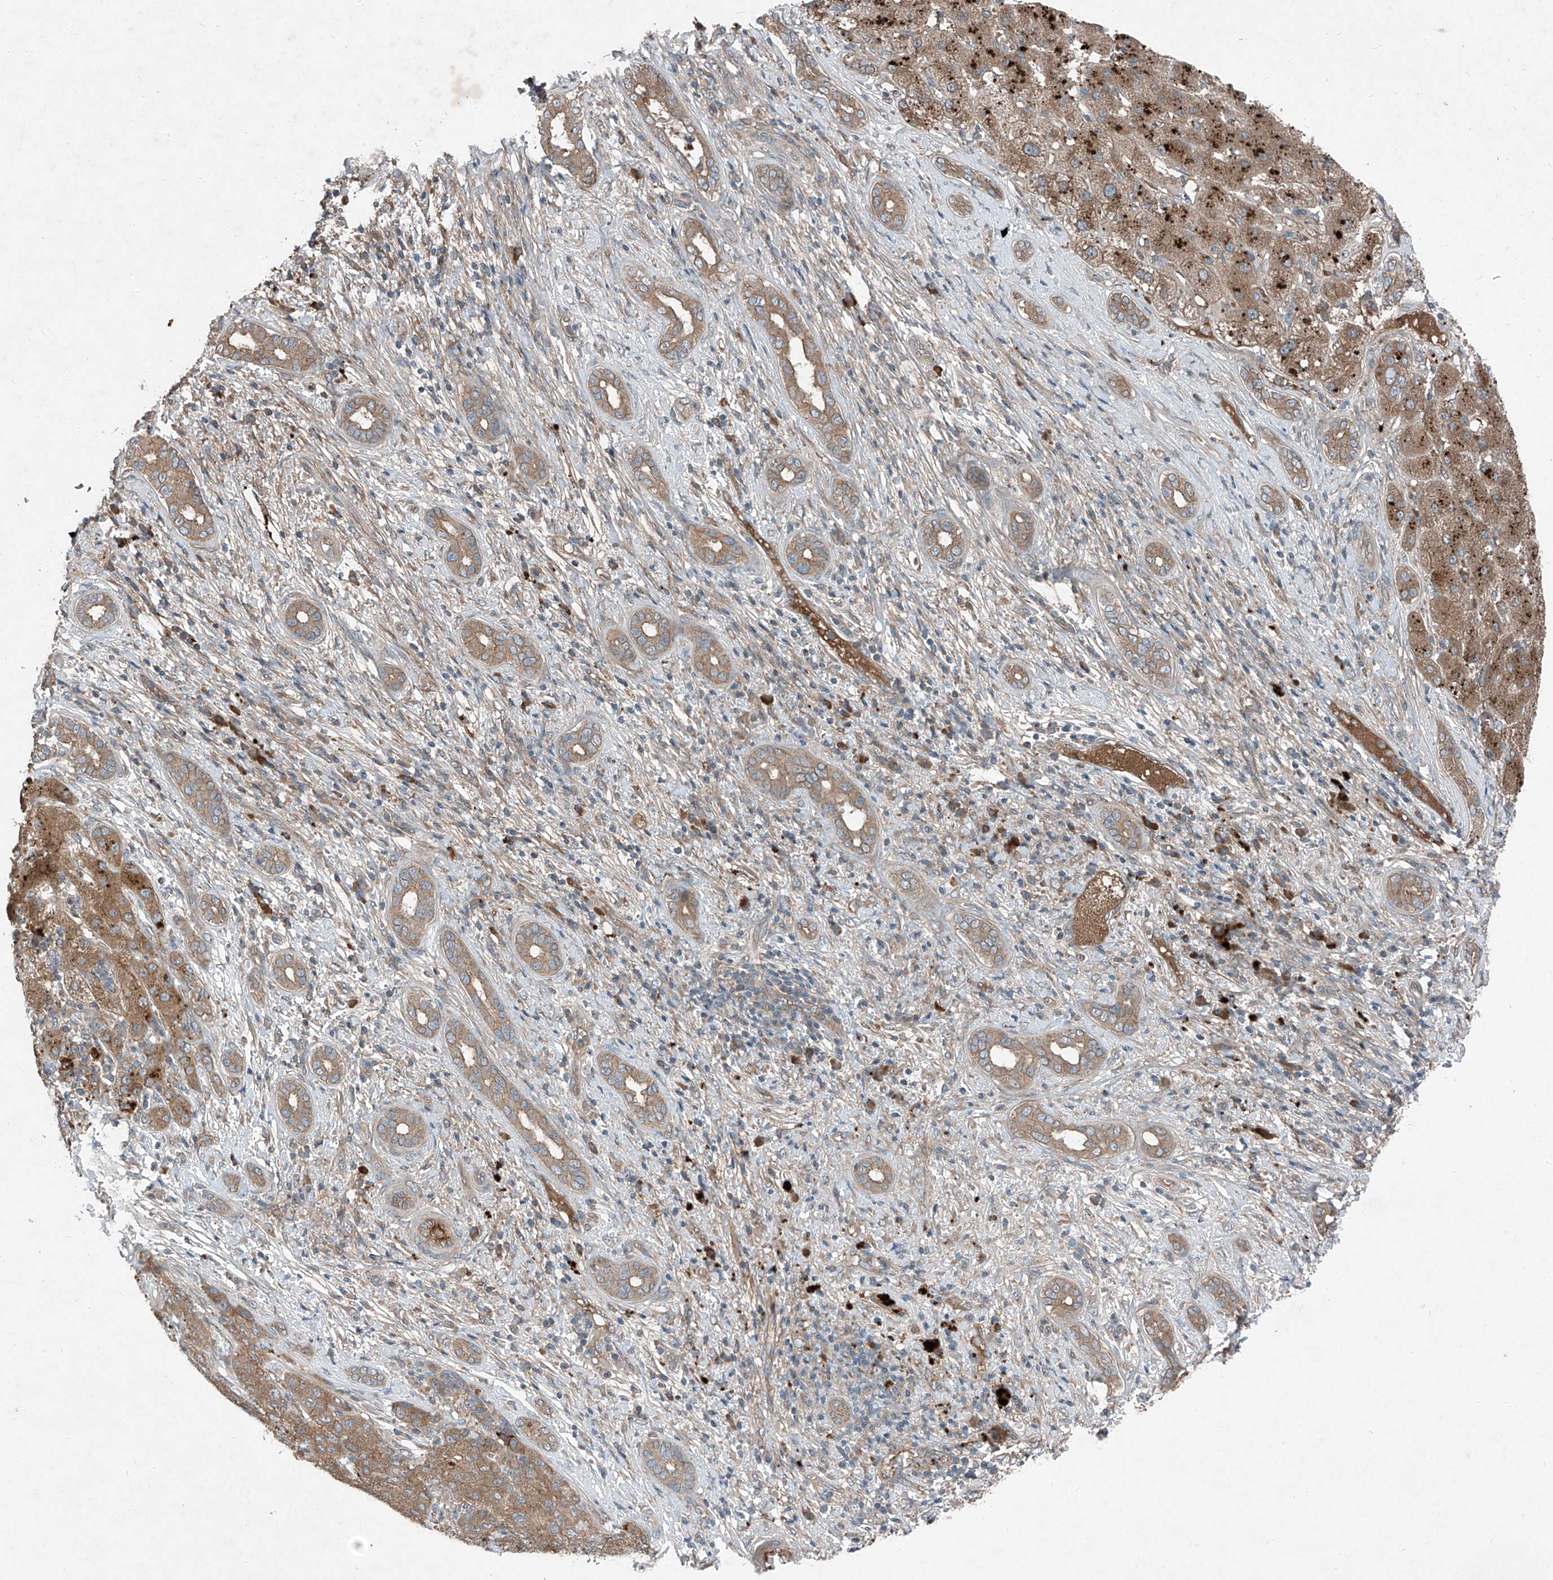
{"staining": {"intensity": "moderate", "quantity": ">75%", "location": "cytoplasmic/membranous"}, "tissue": "liver cancer", "cell_type": "Tumor cells", "image_type": "cancer", "snomed": [{"axis": "morphology", "description": "Carcinoma, Hepatocellular, NOS"}, {"axis": "topography", "description": "Liver"}], "caption": "Immunohistochemical staining of liver cancer reveals medium levels of moderate cytoplasmic/membranous protein positivity in about >75% of tumor cells. The protein of interest is stained brown, and the nuclei are stained in blue (DAB IHC with brightfield microscopy, high magnification).", "gene": "FOXRED2", "patient": {"sex": "male", "age": 65}}